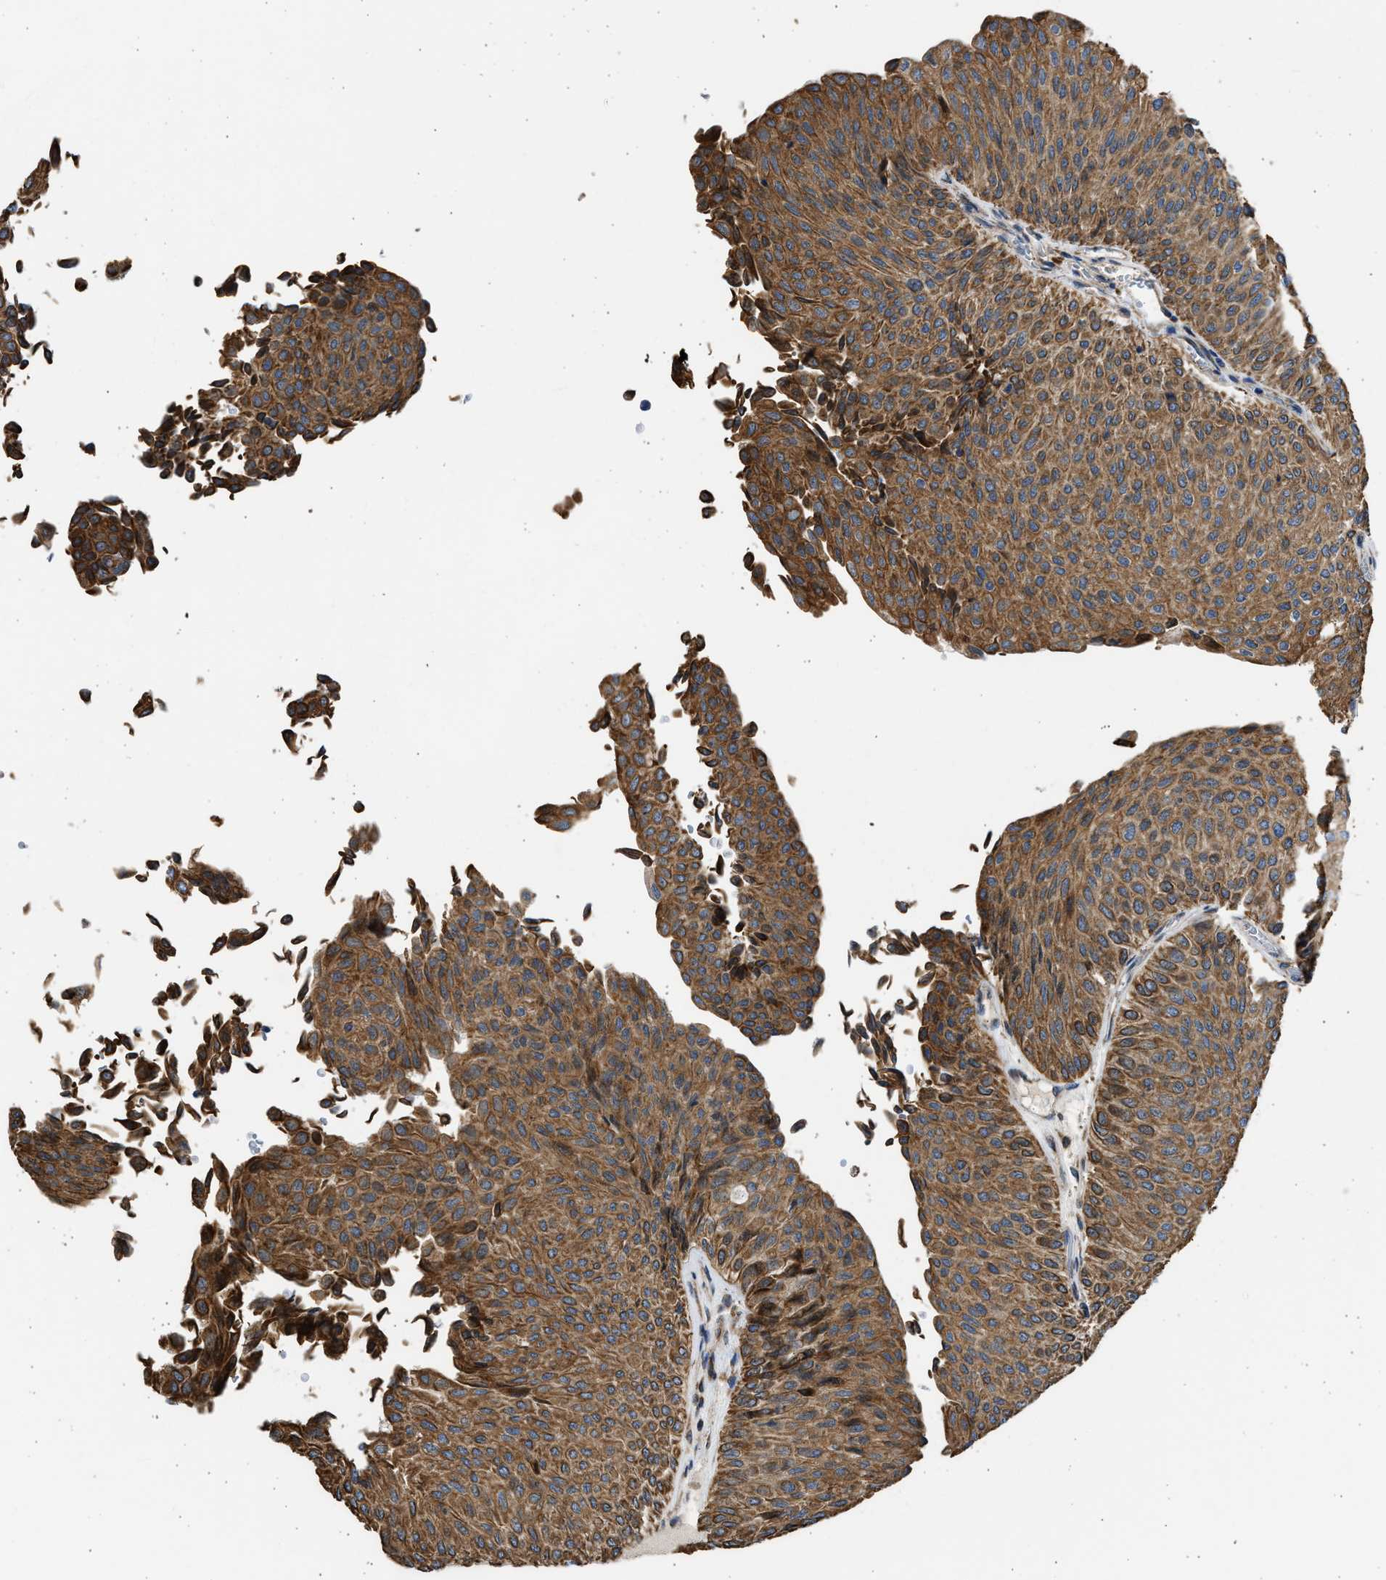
{"staining": {"intensity": "strong", "quantity": ">75%", "location": "cytoplasmic/membranous"}, "tissue": "urothelial cancer", "cell_type": "Tumor cells", "image_type": "cancer", "snomed": [{"axis": "morphology", "description": "Urothelial carcinoma, Low grade"}, {"axis": "topography", "description": "Urinary bladder"}], "caption": "Protein staining of low-grade urothelial carcinoma tissue reveals strong cytoplasmic/membranous positivity in approximately >75% of tumor cells.", "gene": "PLD2", "patient": {"sex": "male", "age": 78}}